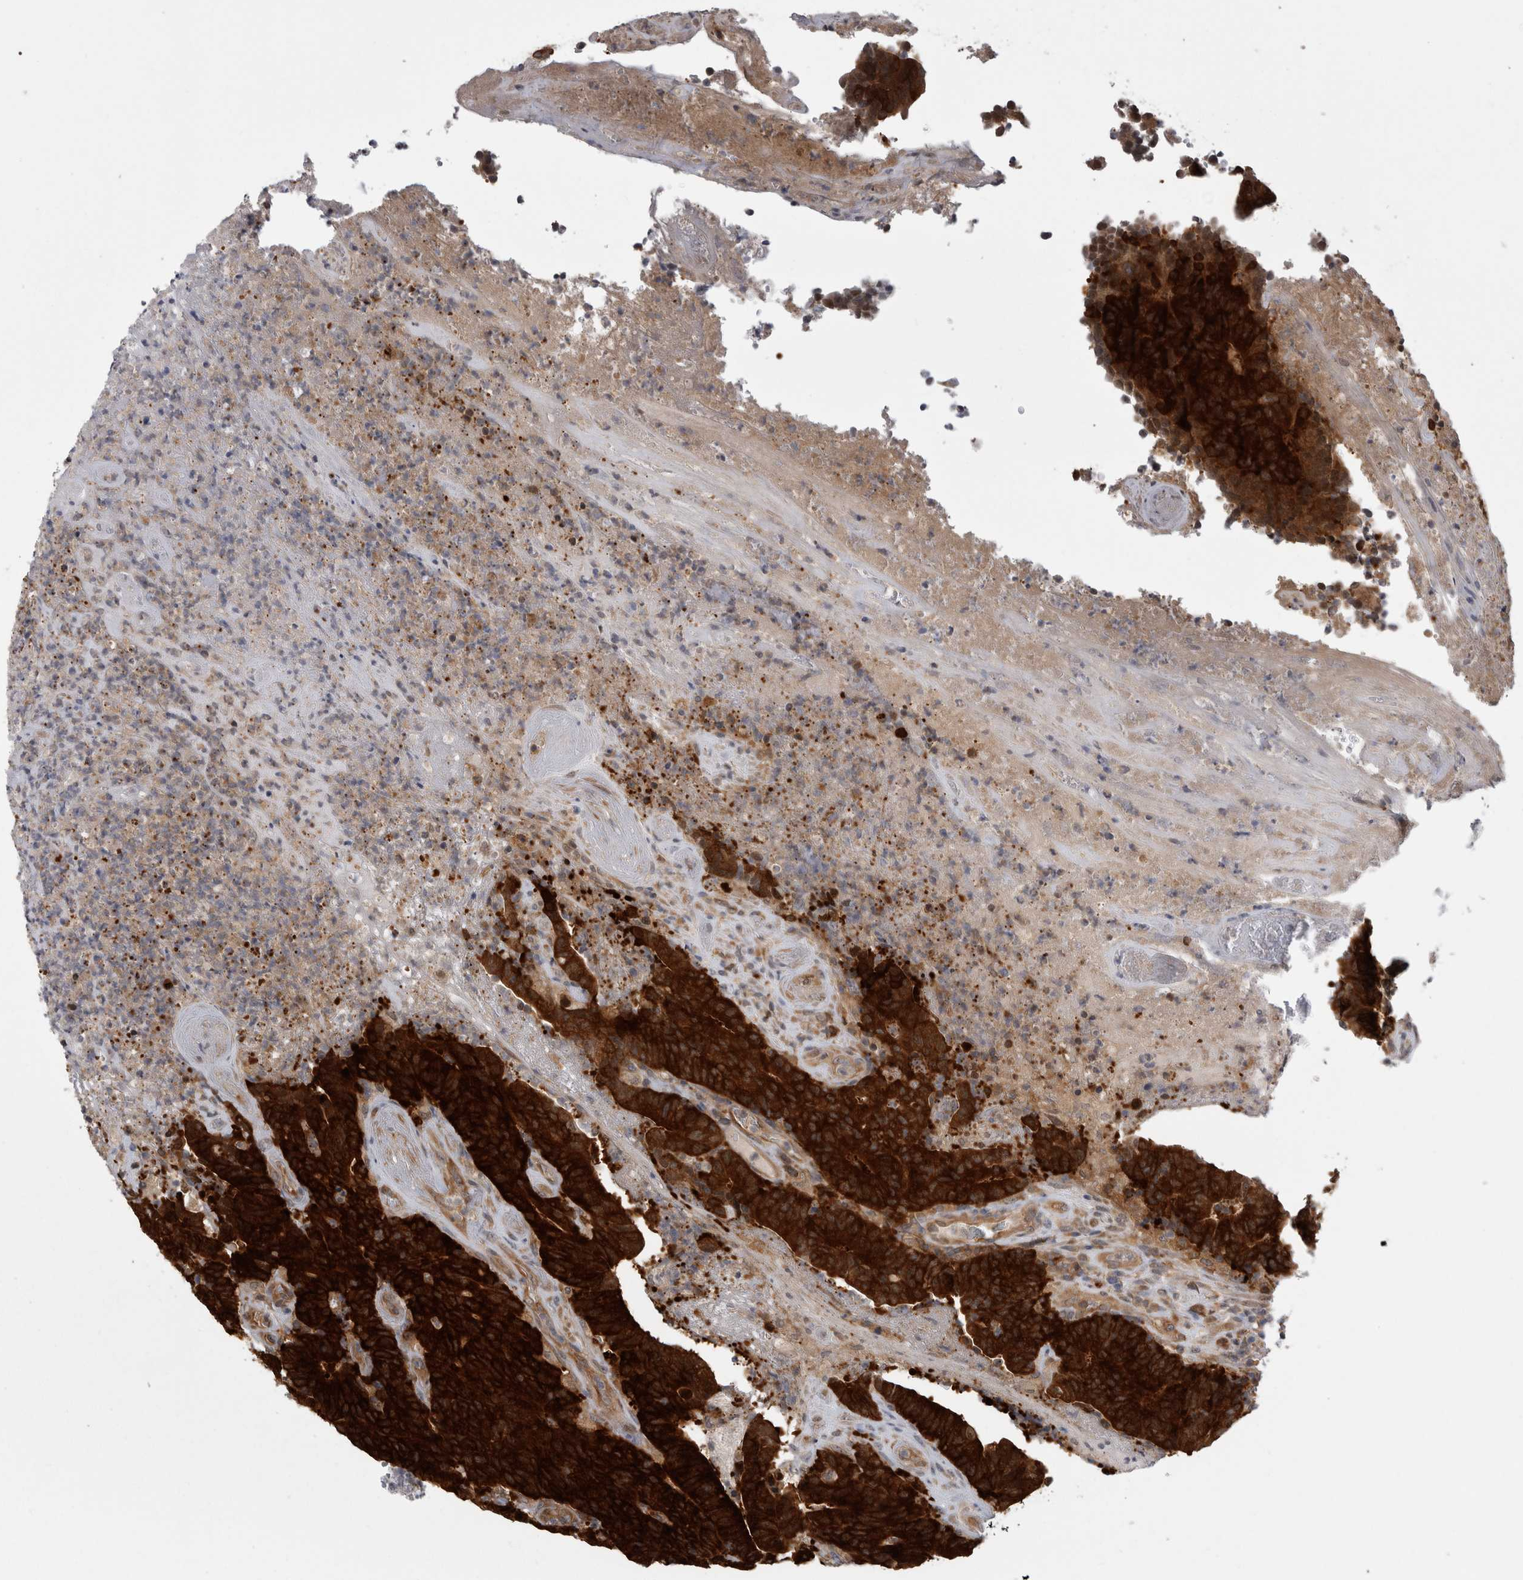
{"staining": {"intensity": "strong", "quantity": ">75%", "location": "cytoplasmic/membranous"}, "tissue": "colorectal cancer", "cell_type": "Tumor cells", "image_type": "cancer", "snomed": [{"axis": "morphology", "description": "Normal tissue, NOS"}, {"axis": "morphology", "description": "Adenocarcinoma, NOS"}, {"axis": "topography", "description": "Colon"}], "caption": "An immunohistochemistry photomicrograph of neoplastic tissue is shown. Protein staining in brown labels strong cytoplasmic/membranous positivity in colorectal cancer (adenocarcinoma) within tumor cells.", "gene": "CACYBP", "patient": {"sex": "female", "age": 75}}